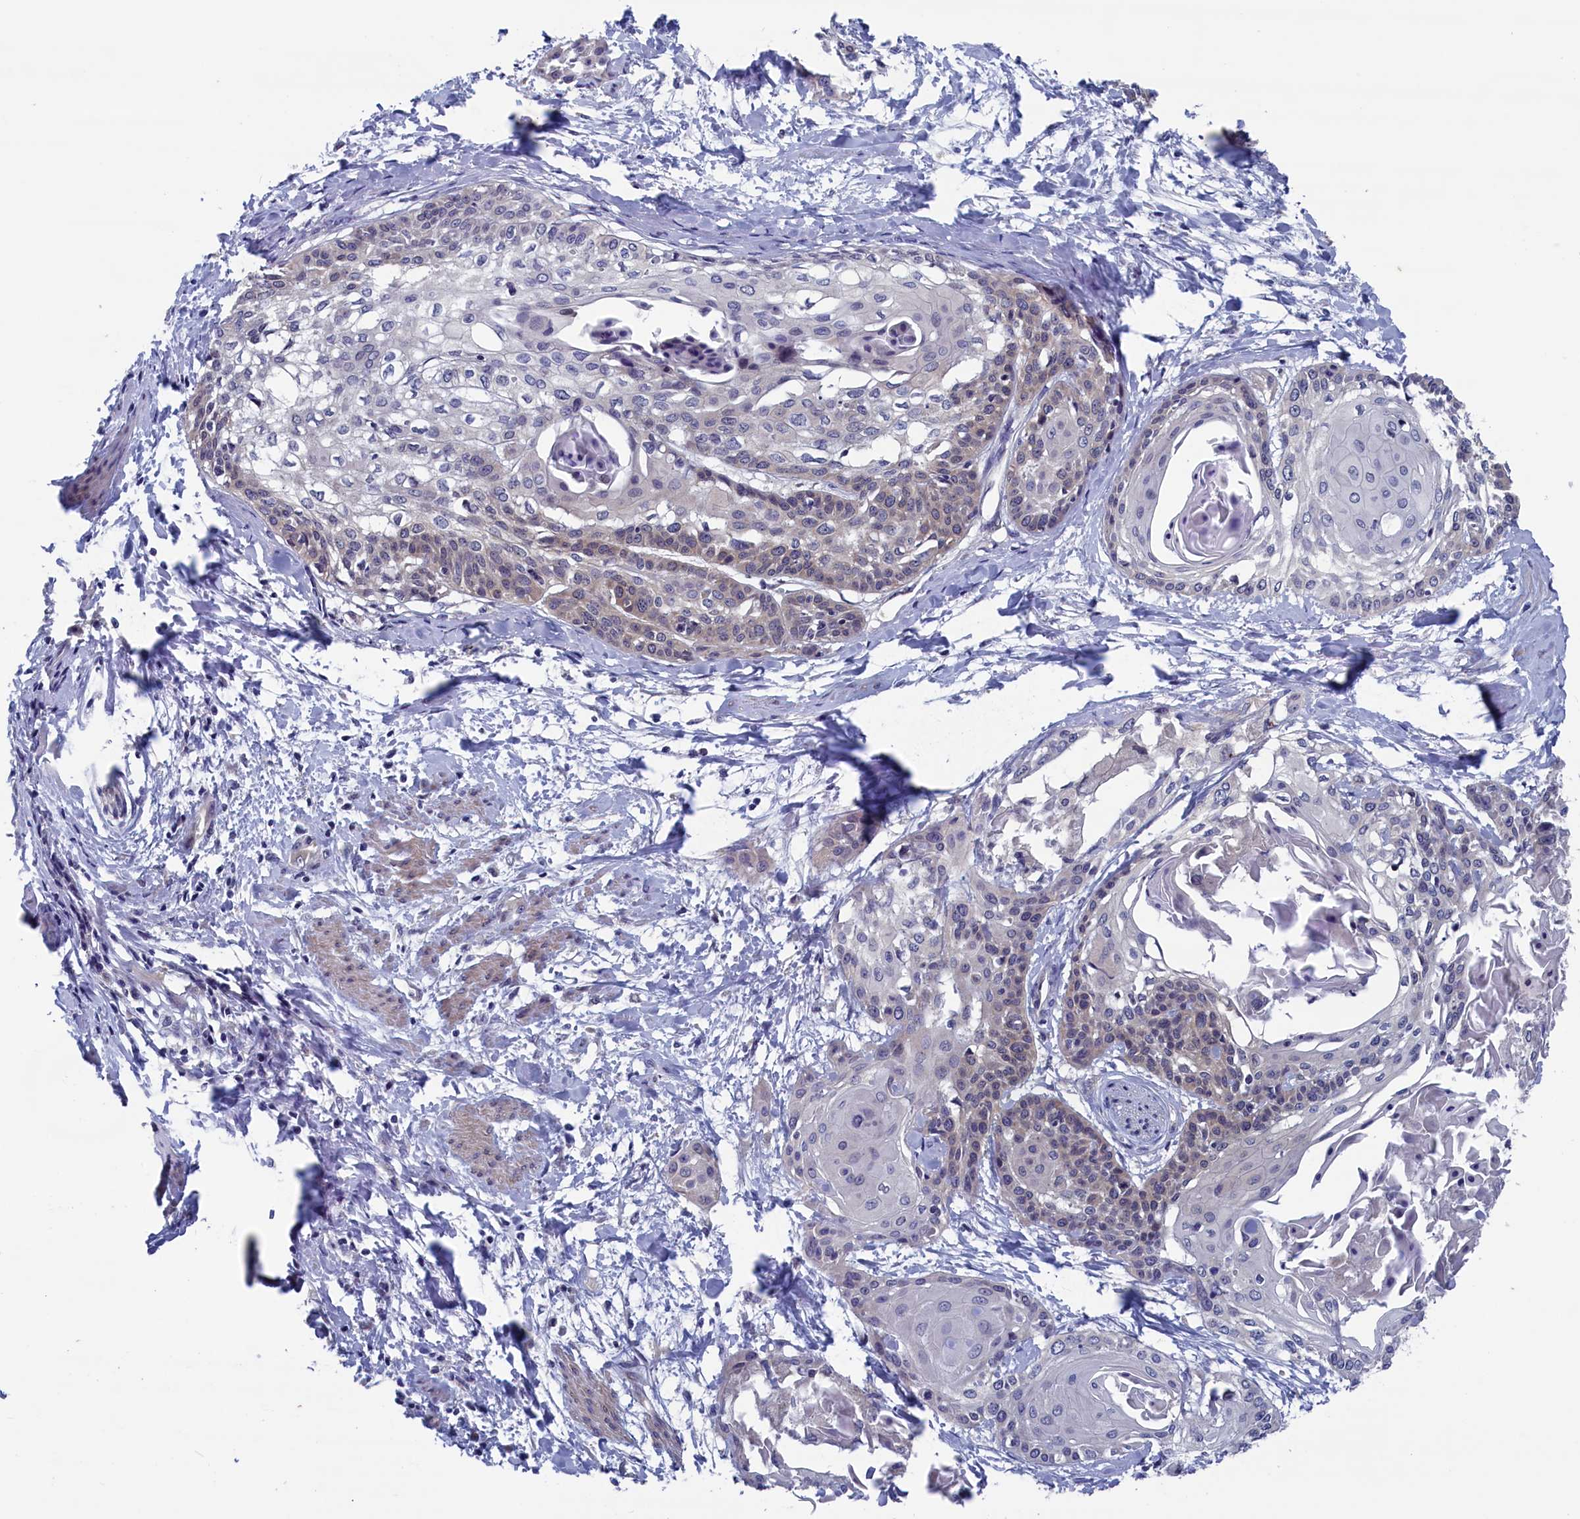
{"staining": {"intensity": "weak", "quantity": "<25%", "location": "cytoplasmic/membranous"}, "tissue": "cervical cancer", "cell_type": "Tumor cells", "image_type": "cancer", "snomed": [{"axis": "morphology", "description": "Squamous cell carcinoma, NOS"}, {"axis": "topography", "description": "Cervix"}], "caption": "Tumor cells are negative for protein expression in human squamous cell carcinoma (cervical).", "gene": "SPATA13", "patient": {"sex": "female", "age": 57}}